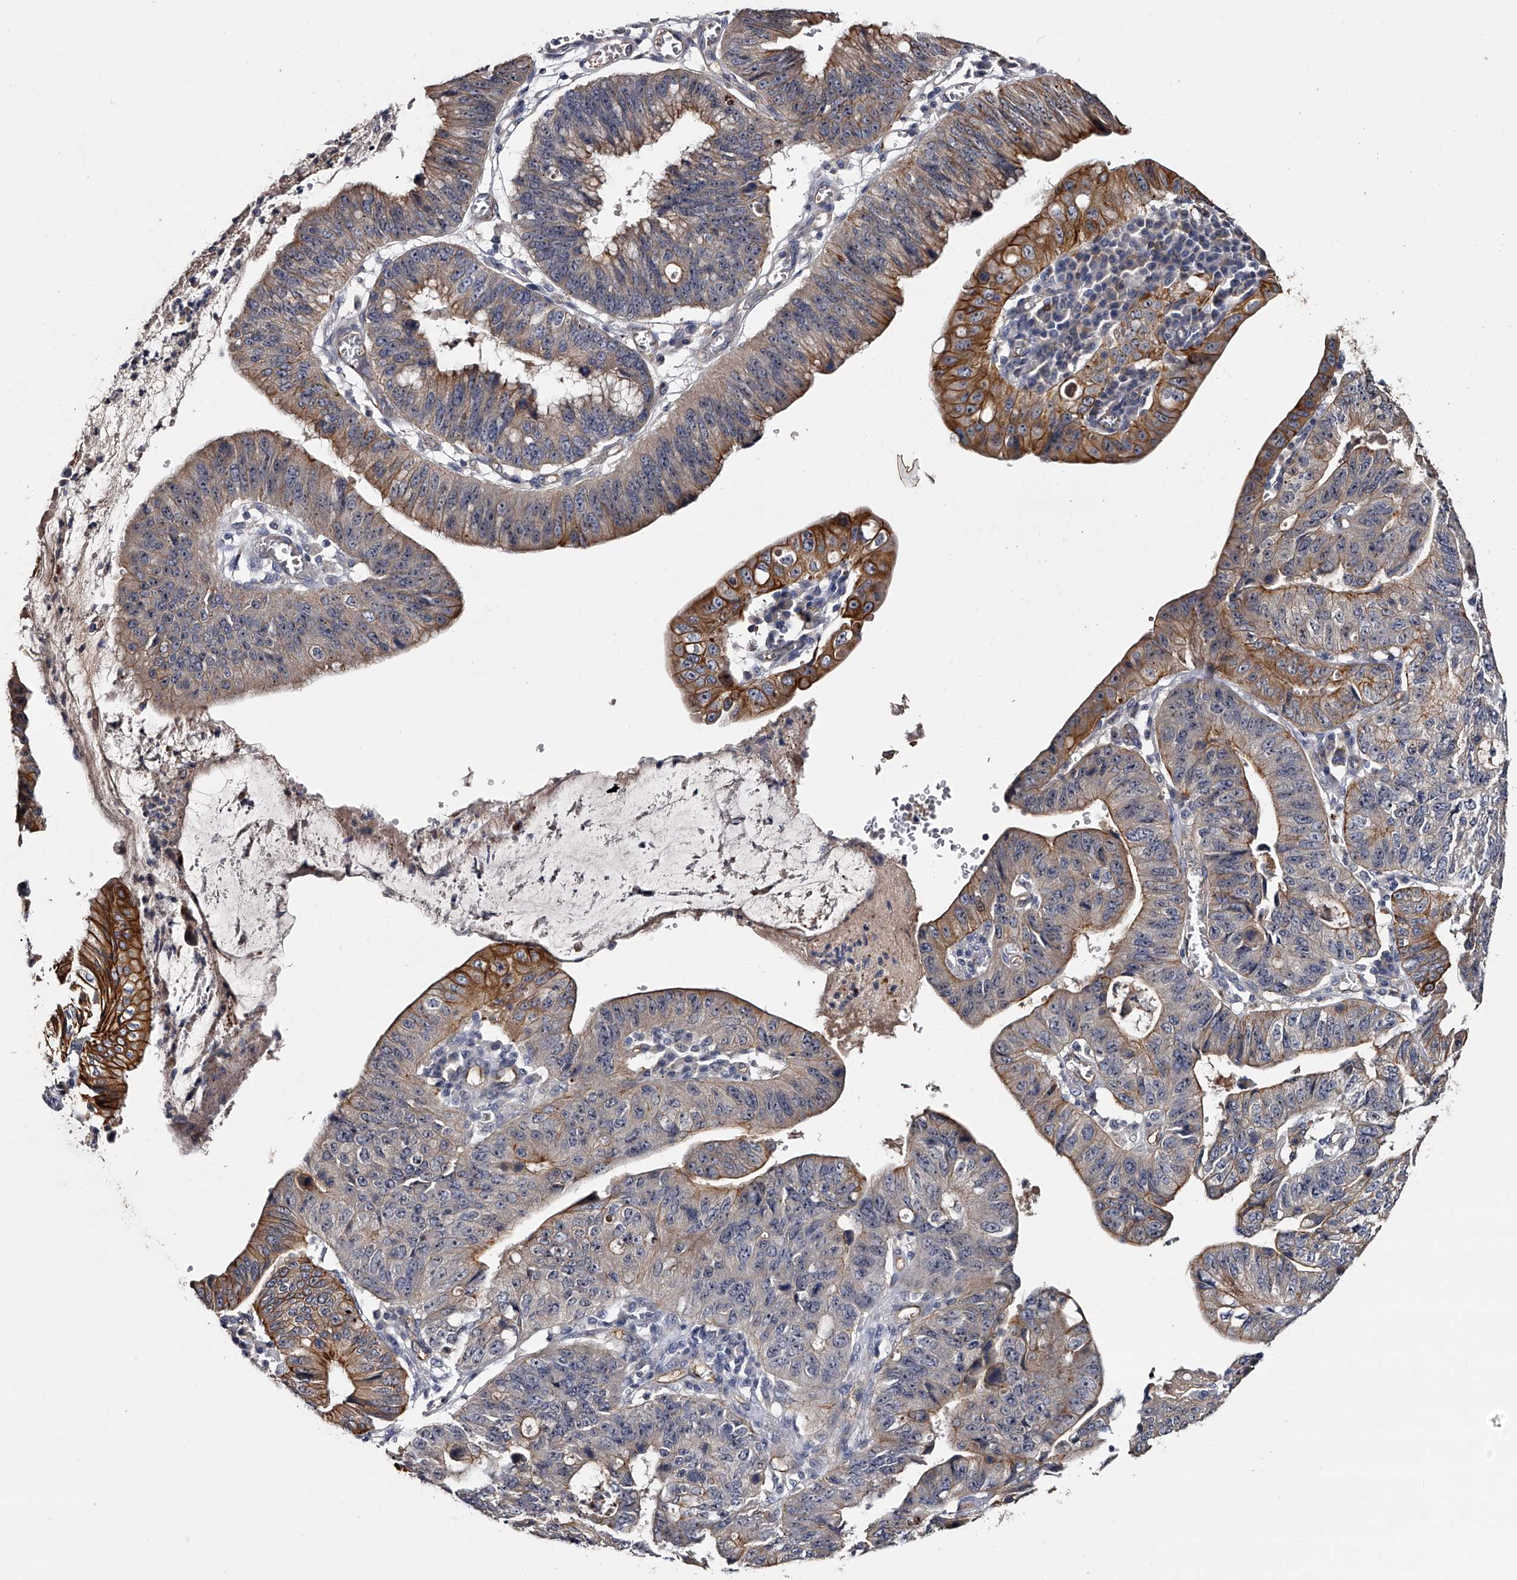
{"staining": {"intensity": "strong", "quantity": "25%-75%", "location": "cytoplasmic/membranous"}, "tissue": "stomach cancer", "cell_type": "Tumor cells", "image_type": "cancer", "snomed": [{"axis": "morphology", "description": "Adenocarcinoma, NOS"}, {"axis": "topography", "description": "Stomach"}], "caption": "Protein staining shows strong cytoplasmic/membranous staining in about 25%-75% of tumor cells in adenocarcinoma (stomach).", "gene": "MDN1", "patient": {"sex": "male", "age": 59}}